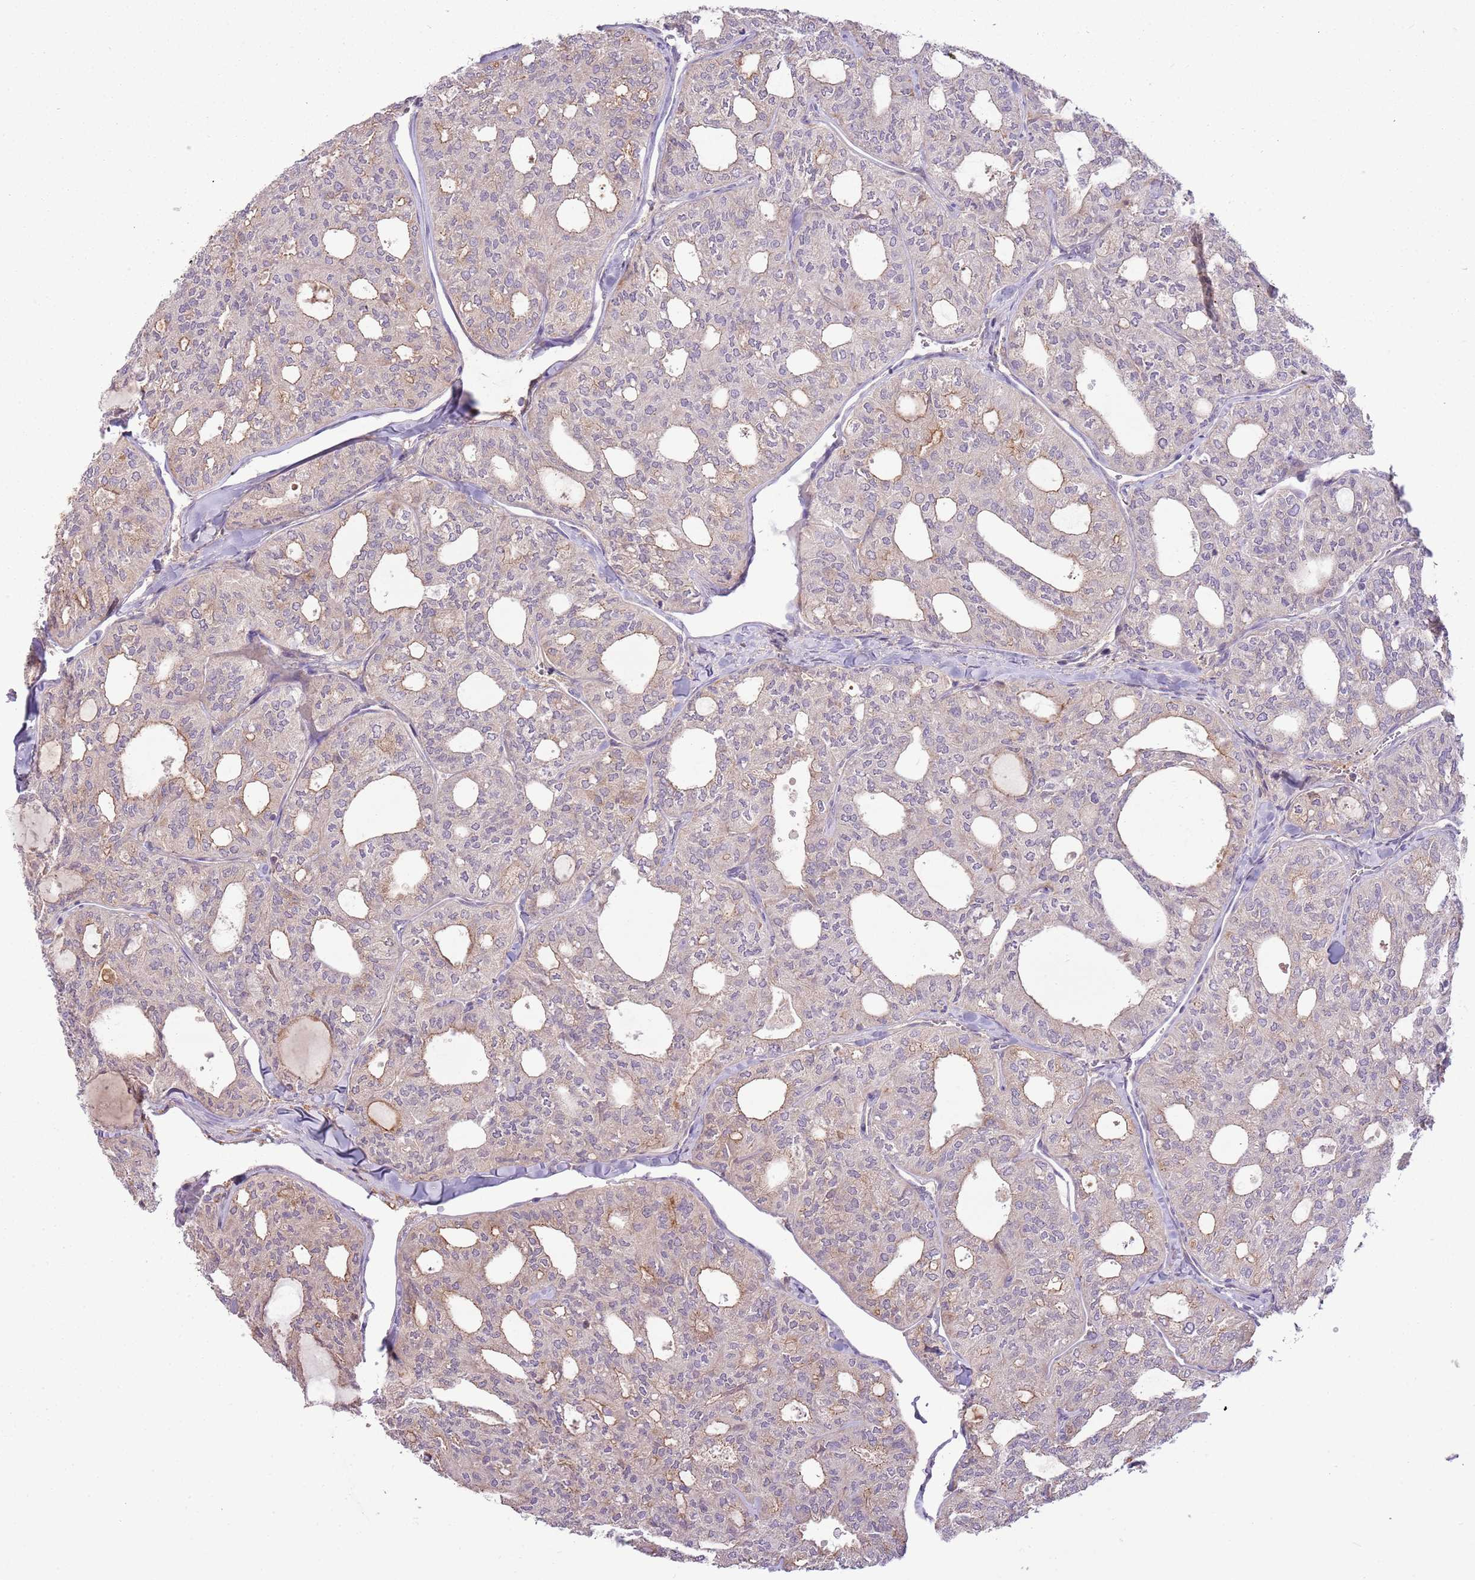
{"staining": {"intensity": "weak", "quantity": "<25%", "location": "cytoplasmic/membranous"}, "tissue": "thyroid cancer", "cell_type": "Tumor cells", "image_type": "cancer", "snomed": [{"axis": "morphology", "description": "Follicular adenoma carcinoma, NOS"}, {"axis": "topography", "description": "Thyroid gland"}], "caption": "This is an immunohistochemistry (IHC) histopathology image of human follicular adenoma carcinoma (thyroid). There is no positivity in tumor cells.", "gene": "RNF128", "patient": {"sex": "male", "age": 75}}